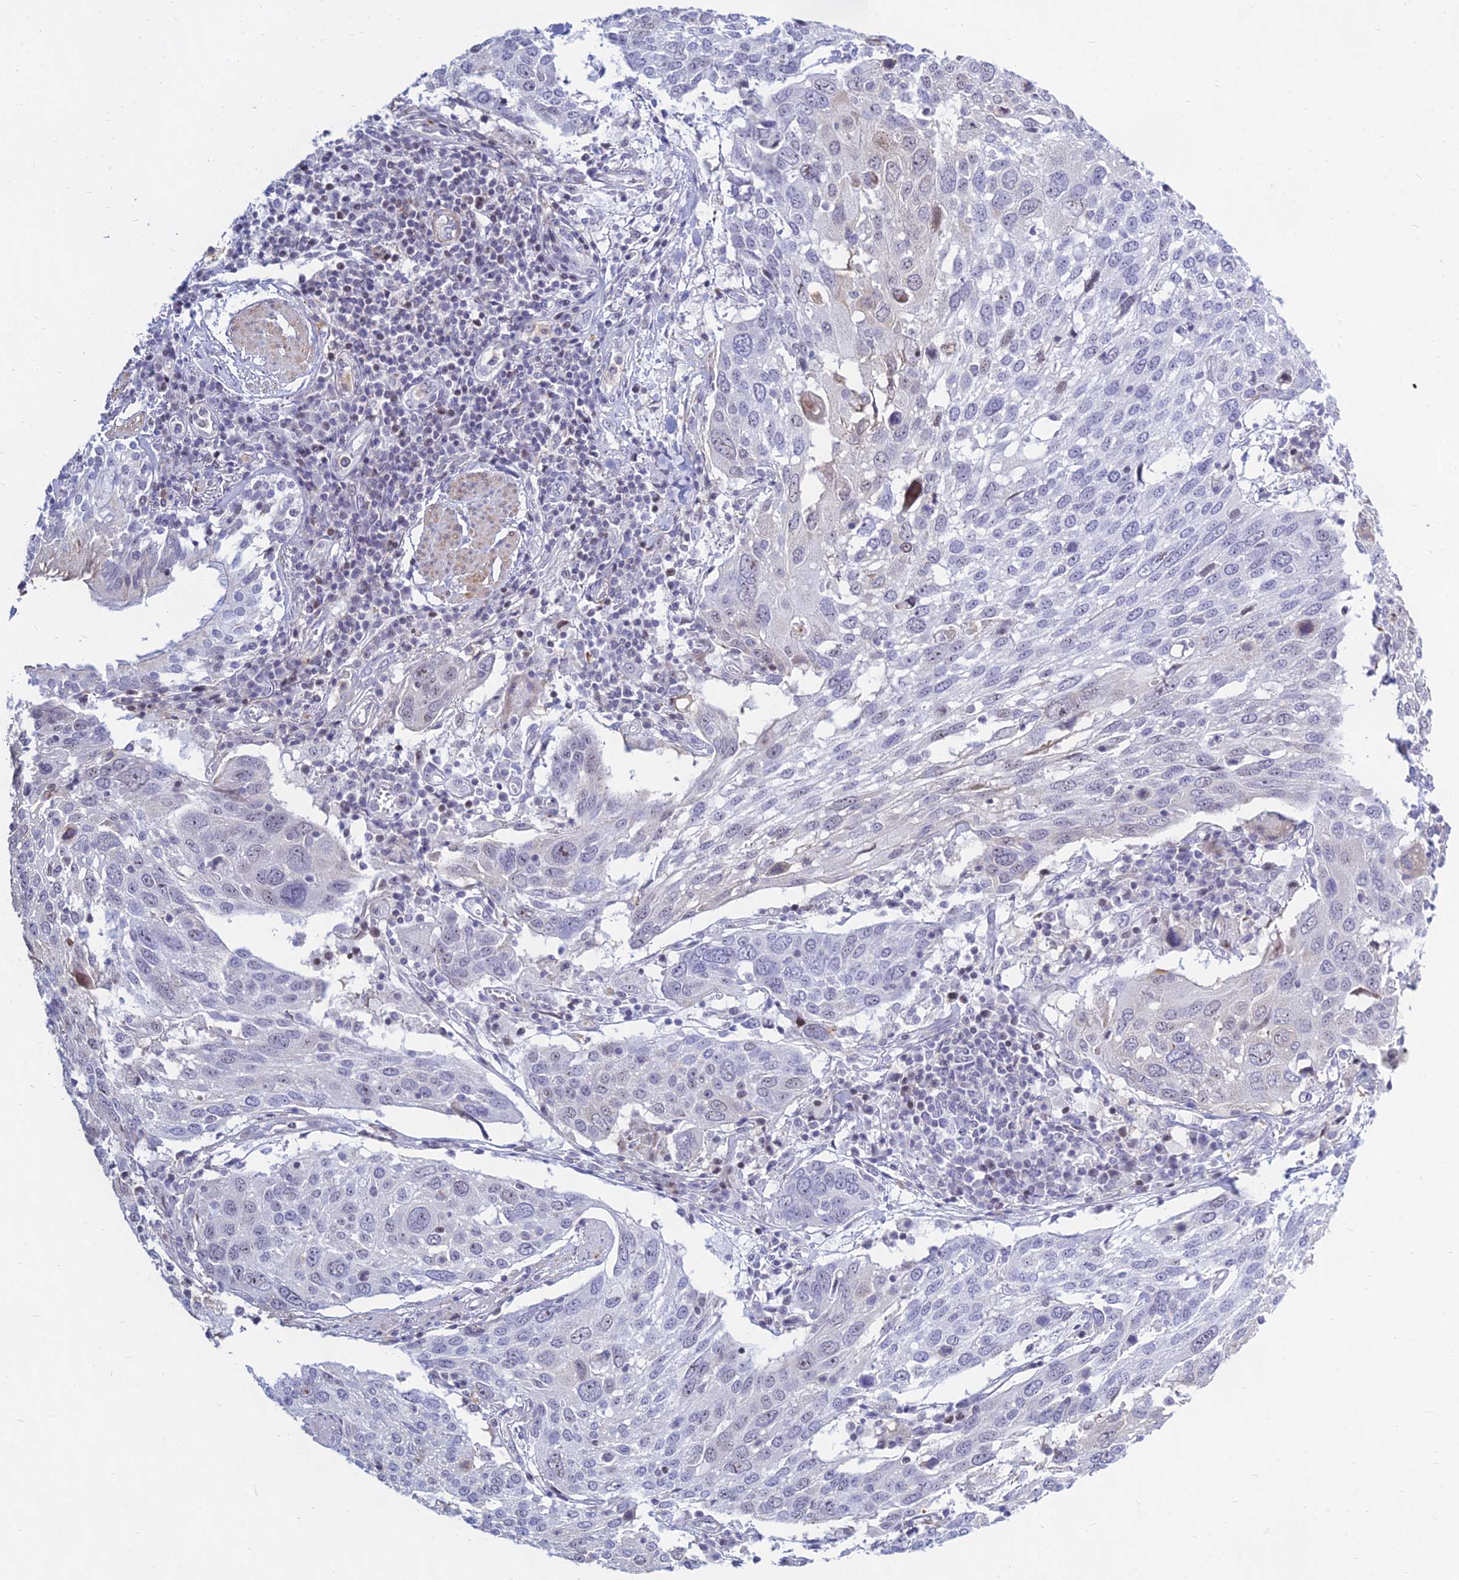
{"staining": {"intensity": "negative", "quantity": "none", "location": "none"}, "tissue": "lung cancer", "cell_type": "Tumor cells", "image_type": "cancer", "snomed": [{"axis": "morphology", "description": "Squamous cell carcinoma, NOS"}, {"axis": "topography", "description": "Lung"}], "caption": "Immunohistochemistry (IHC) of human lung squamous cell carcinoma displays no expression in tumor cells.", "gene": "KRR1", "patient": {"sex": "male", "age": 65}}